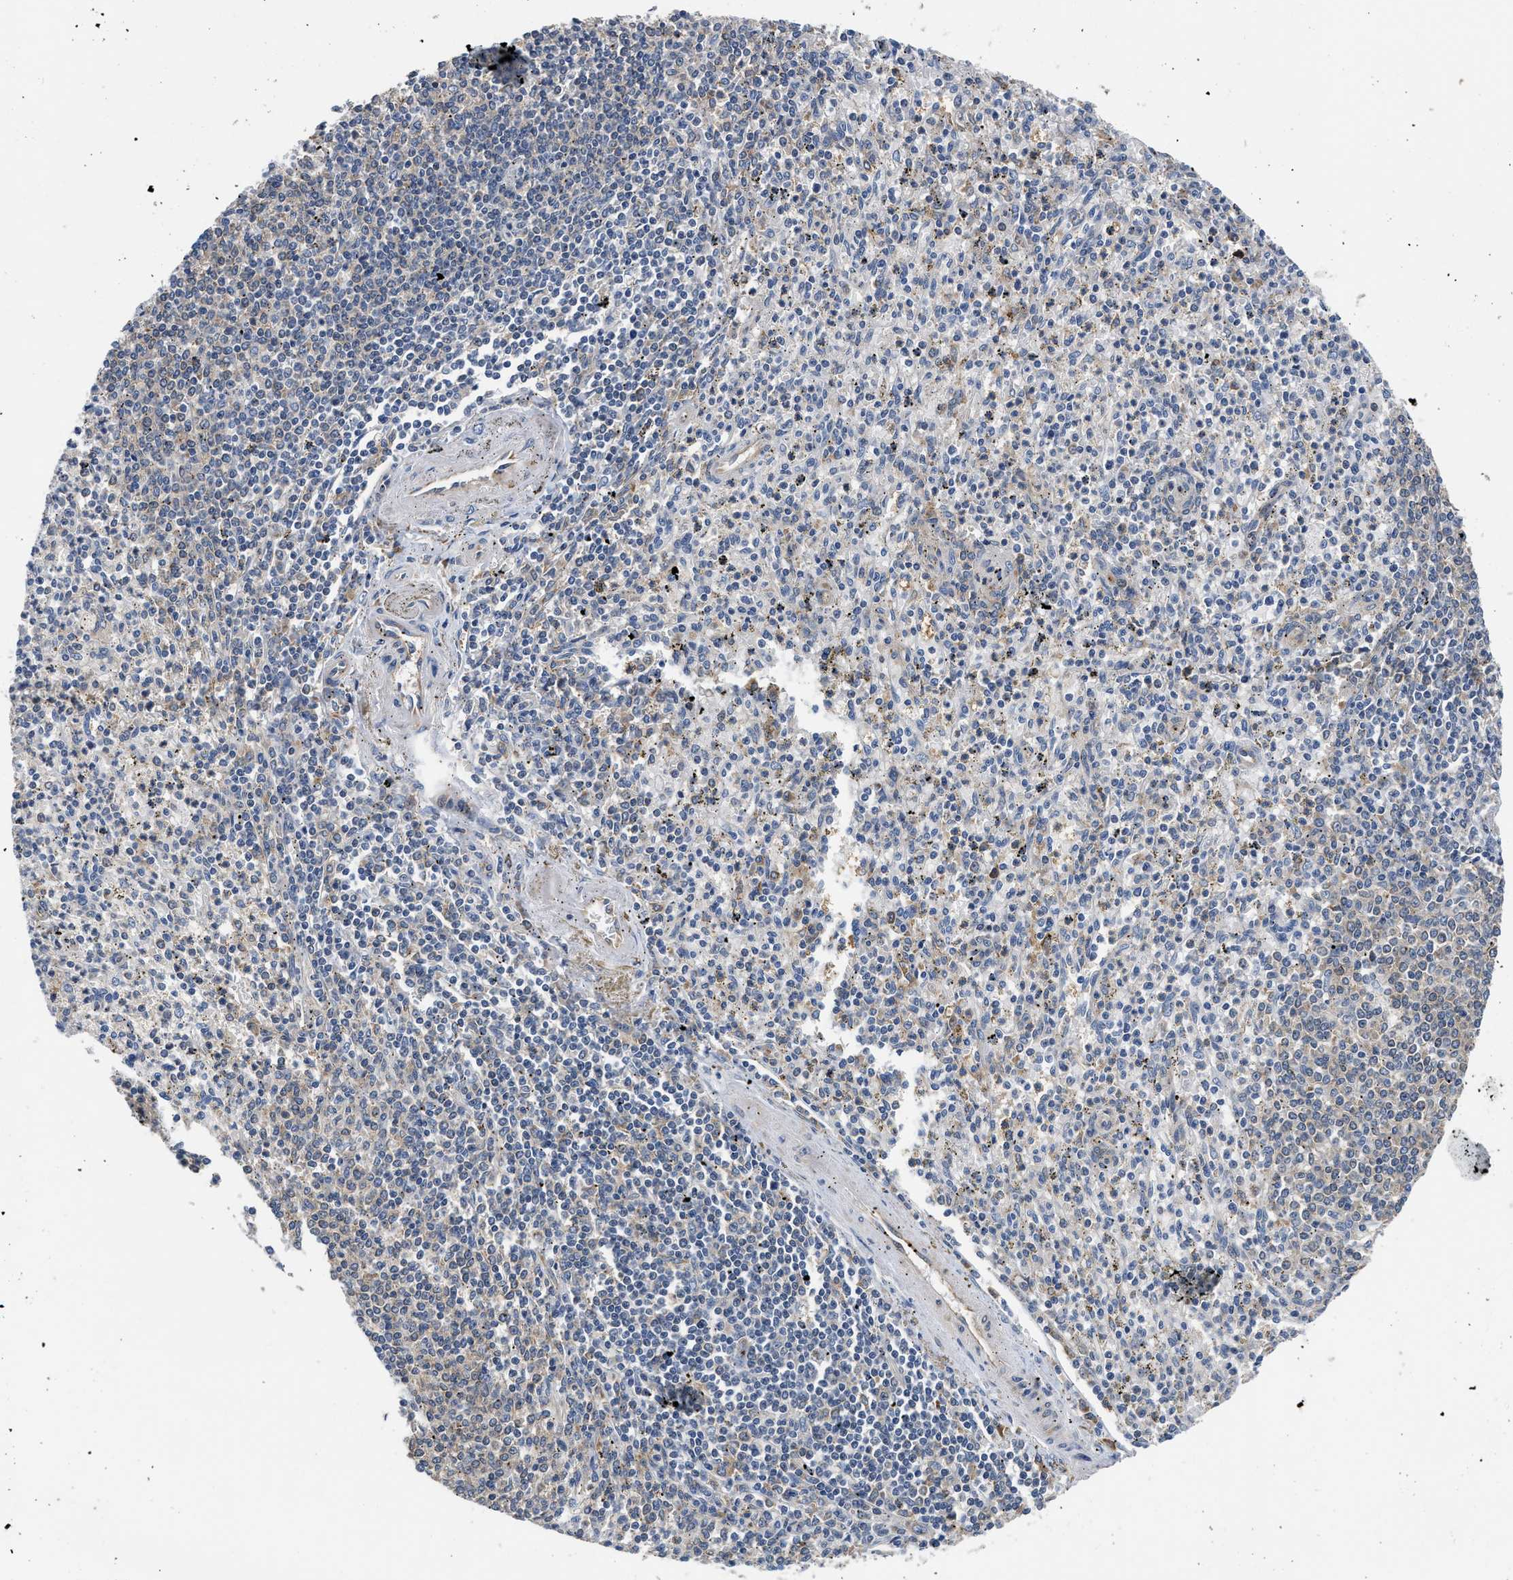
{"staining": {"intensity": "weak", "quantity": "<25%", "location": "cytoplasmic/membranous"}, "tissue": "spleen", "cell_type": "Cells in red pulp", "image_type": "normal", "snomed": [{"axis": "morphology", "description": "Normal tissue, NOS"}, {"axis": "topography", "description": "Spleen"}], "caption": "This is an immunohistochemistry histopathology image of unremarkable human spleen. There is no positivity in cells in red pulp.", "gene": "POLG2", "patient": {"sex": "male", "age": 72}}